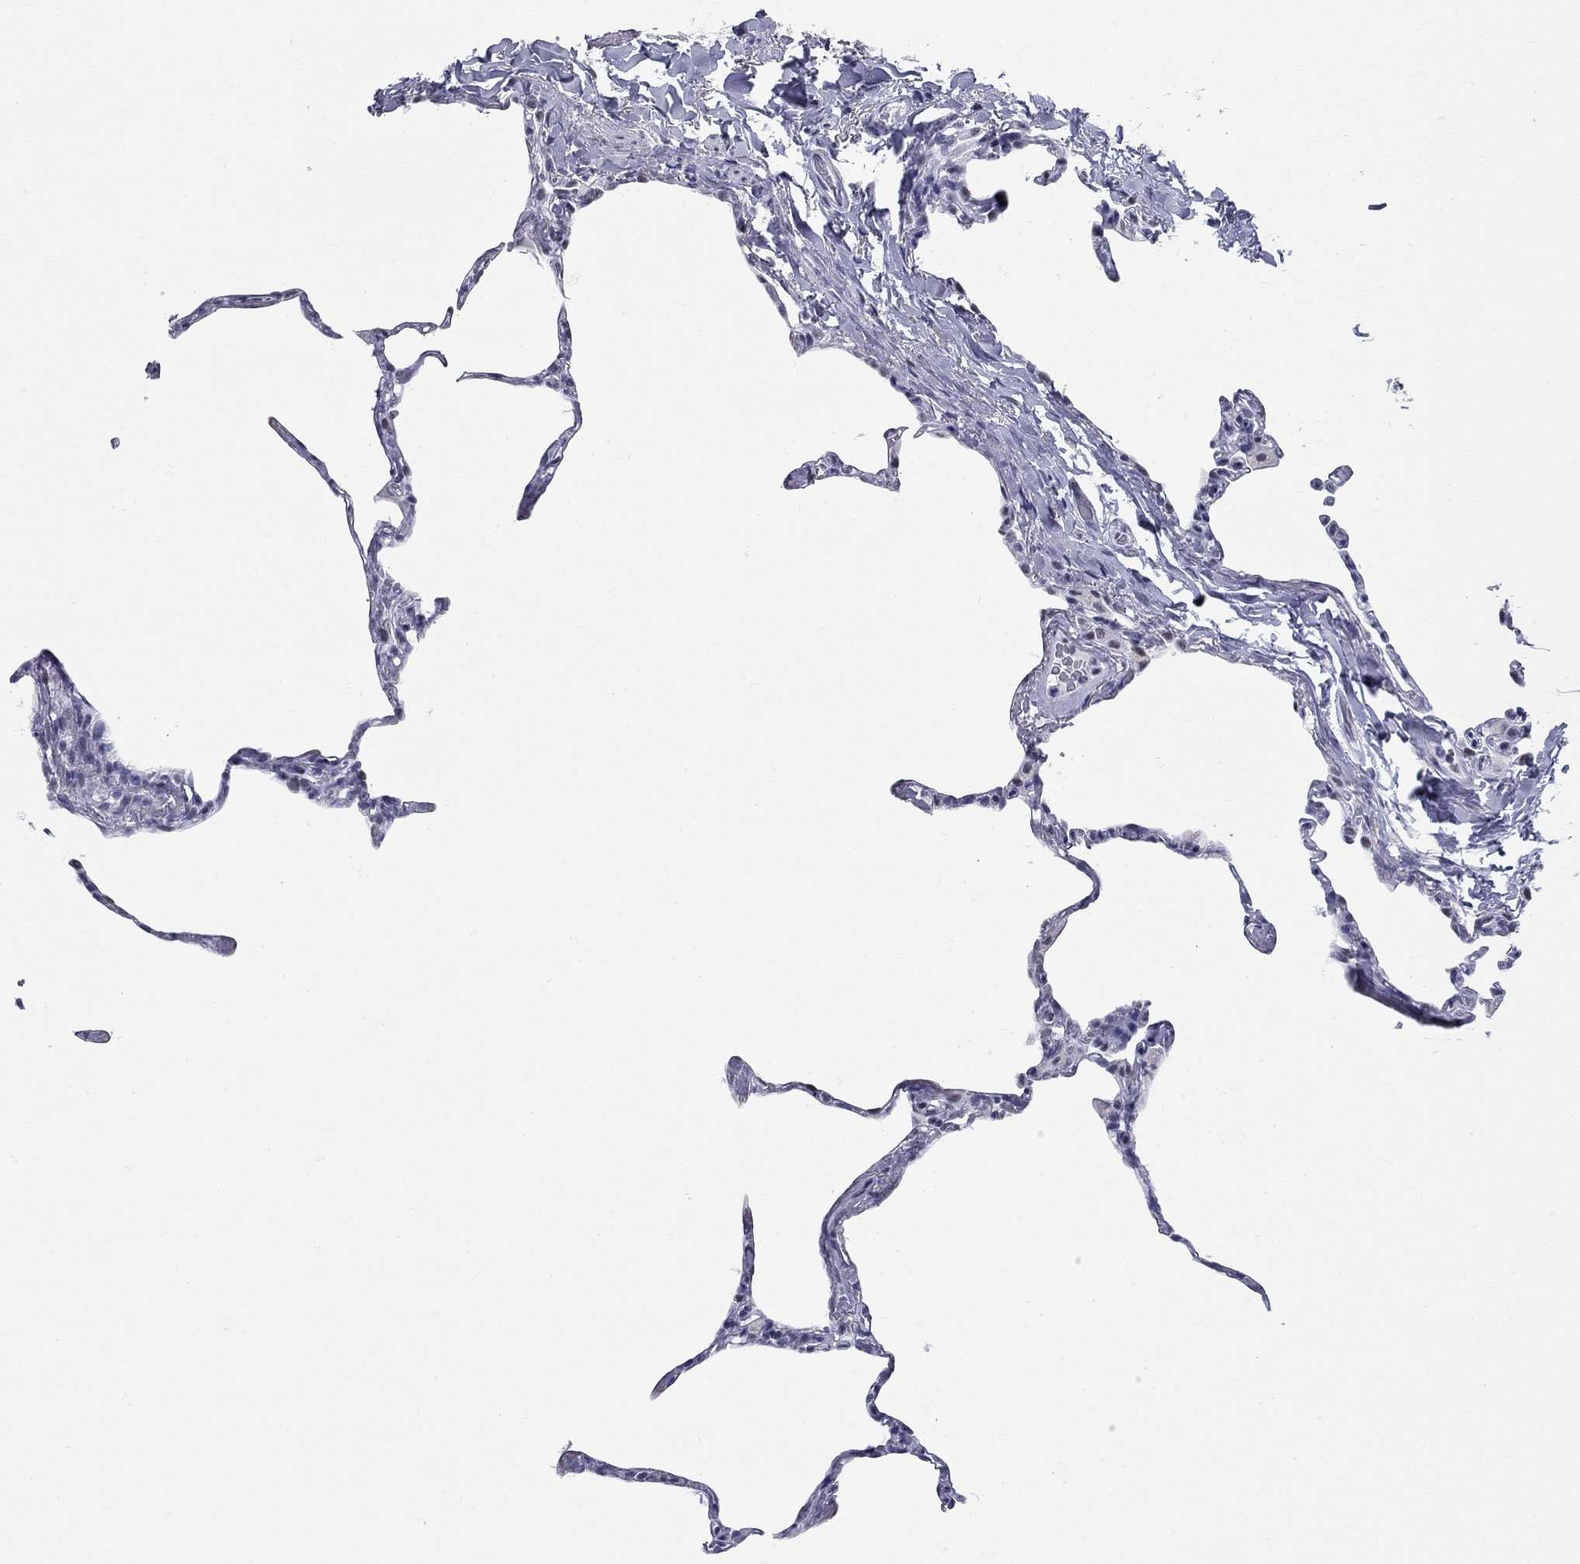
{"staining": {"intensity": "negative", "quantity": "none", "location": "none"}, "tissue": "lung", "cell_type": "Alveolar cells", "image_type": "normal", "snomed": [{"axis": "morphology", "description": "Normal tissue, NOS"}, {"axis": "topography", "description": "Lung"}], "caption": "This is a histopathology image of immunohistochemistry (IHC) staining of normal lung, which shows no staining in alveolar cells.", "gene": "ASF1B", "patient": {"sex": "male", "age": 65}}